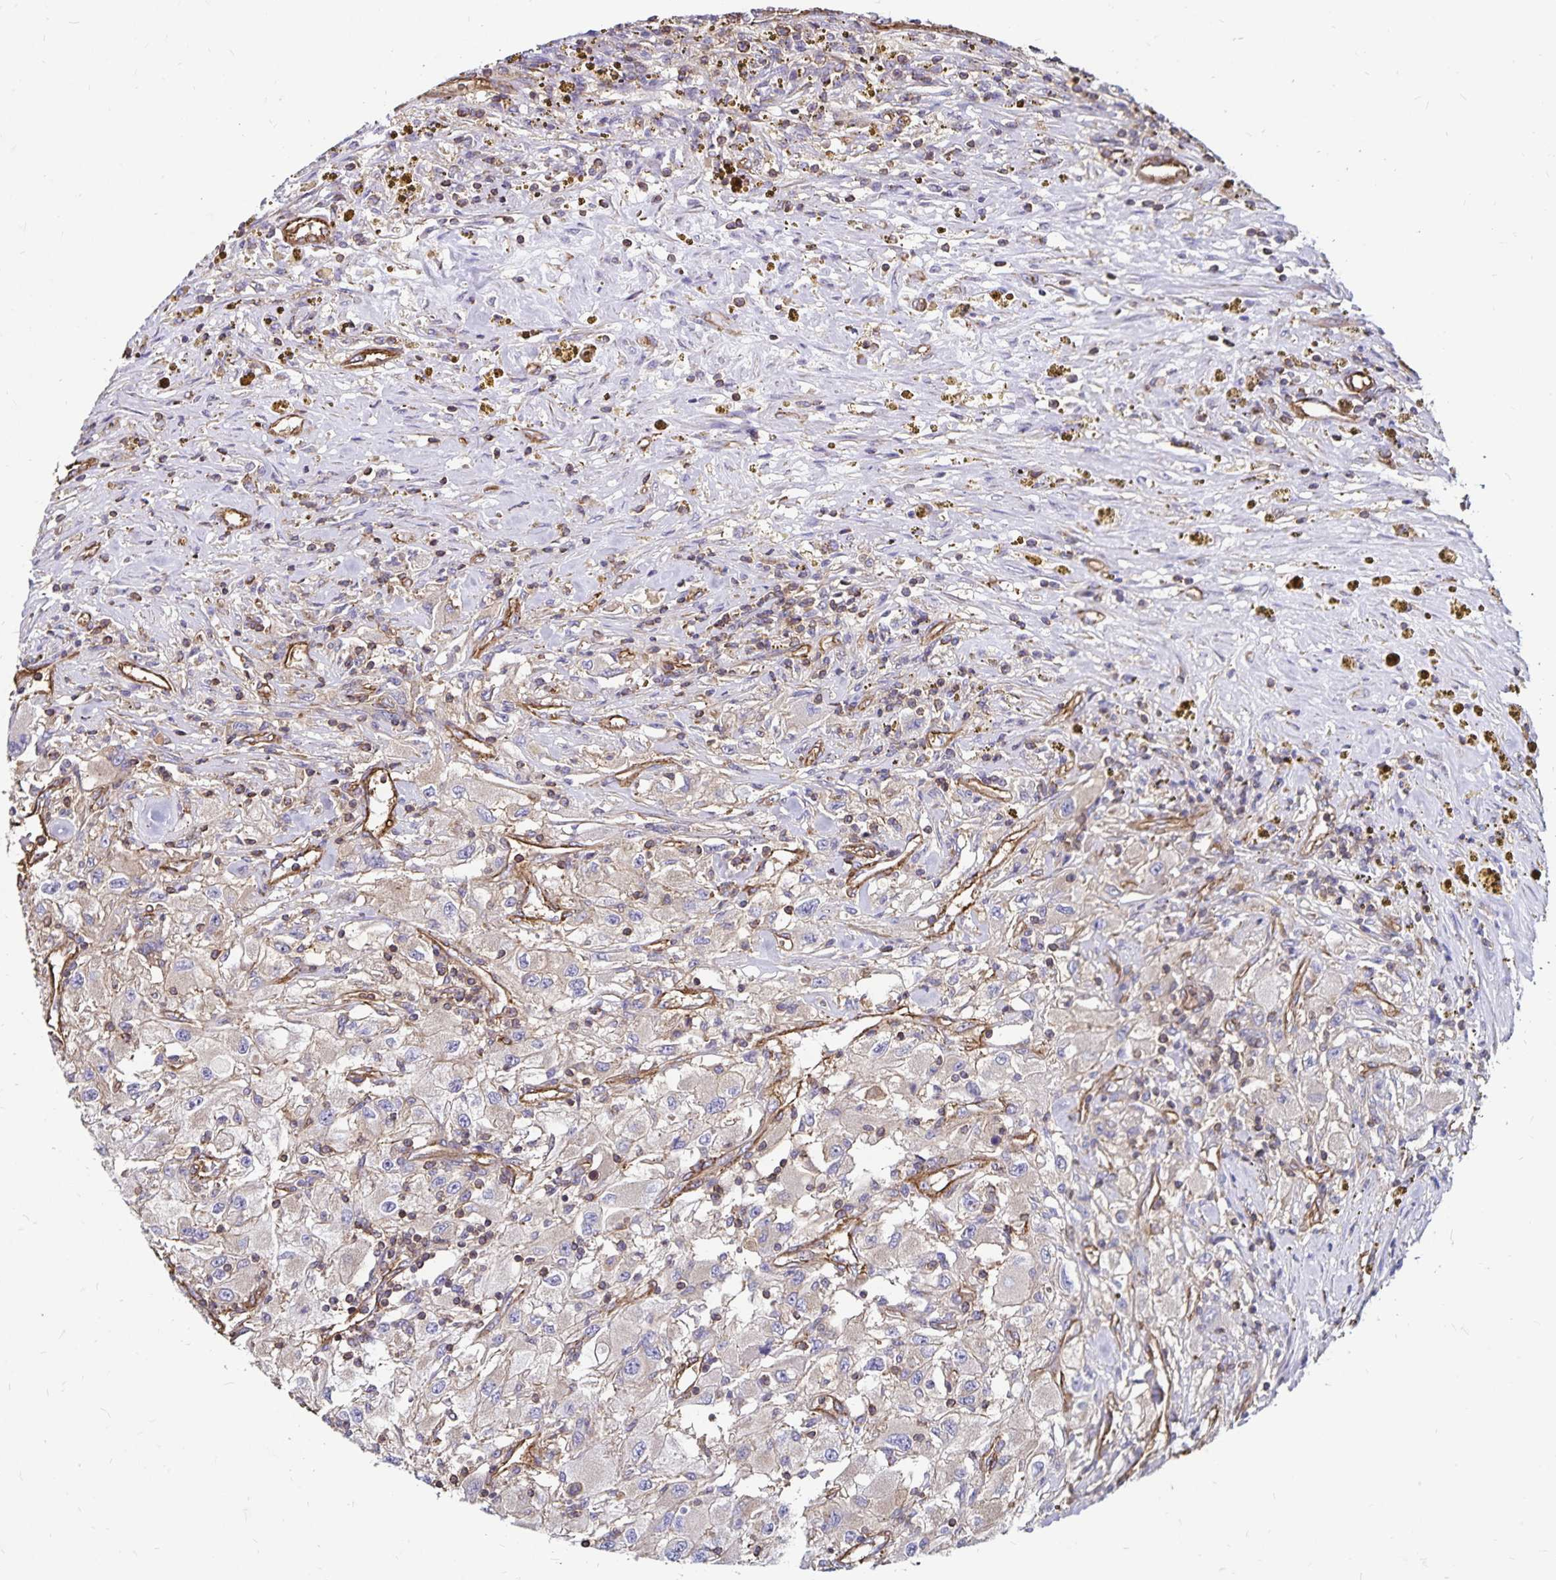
{"staining": {"intensity": "weak", "quantity": "25%-75%", "location": "cytoplasmic/membranous"}, "tissue": "renal cancer", "cell_type": "Tumor cells", "image_type": "cancer", "snomed": [{"axis": "morphology", "description": "Adenocarcinoma, NOS"}, {"axis": "topography", "description": "Kidney"}], "caption": "The histopathology image displays immunohistochemical staining of renal cancer. There is weak cytoplasmic/membranous expression is appreciated in about 25%-75% of tumor cells.", "gene": "RPRML", "patient": {"sex": "female", "age": 67}}